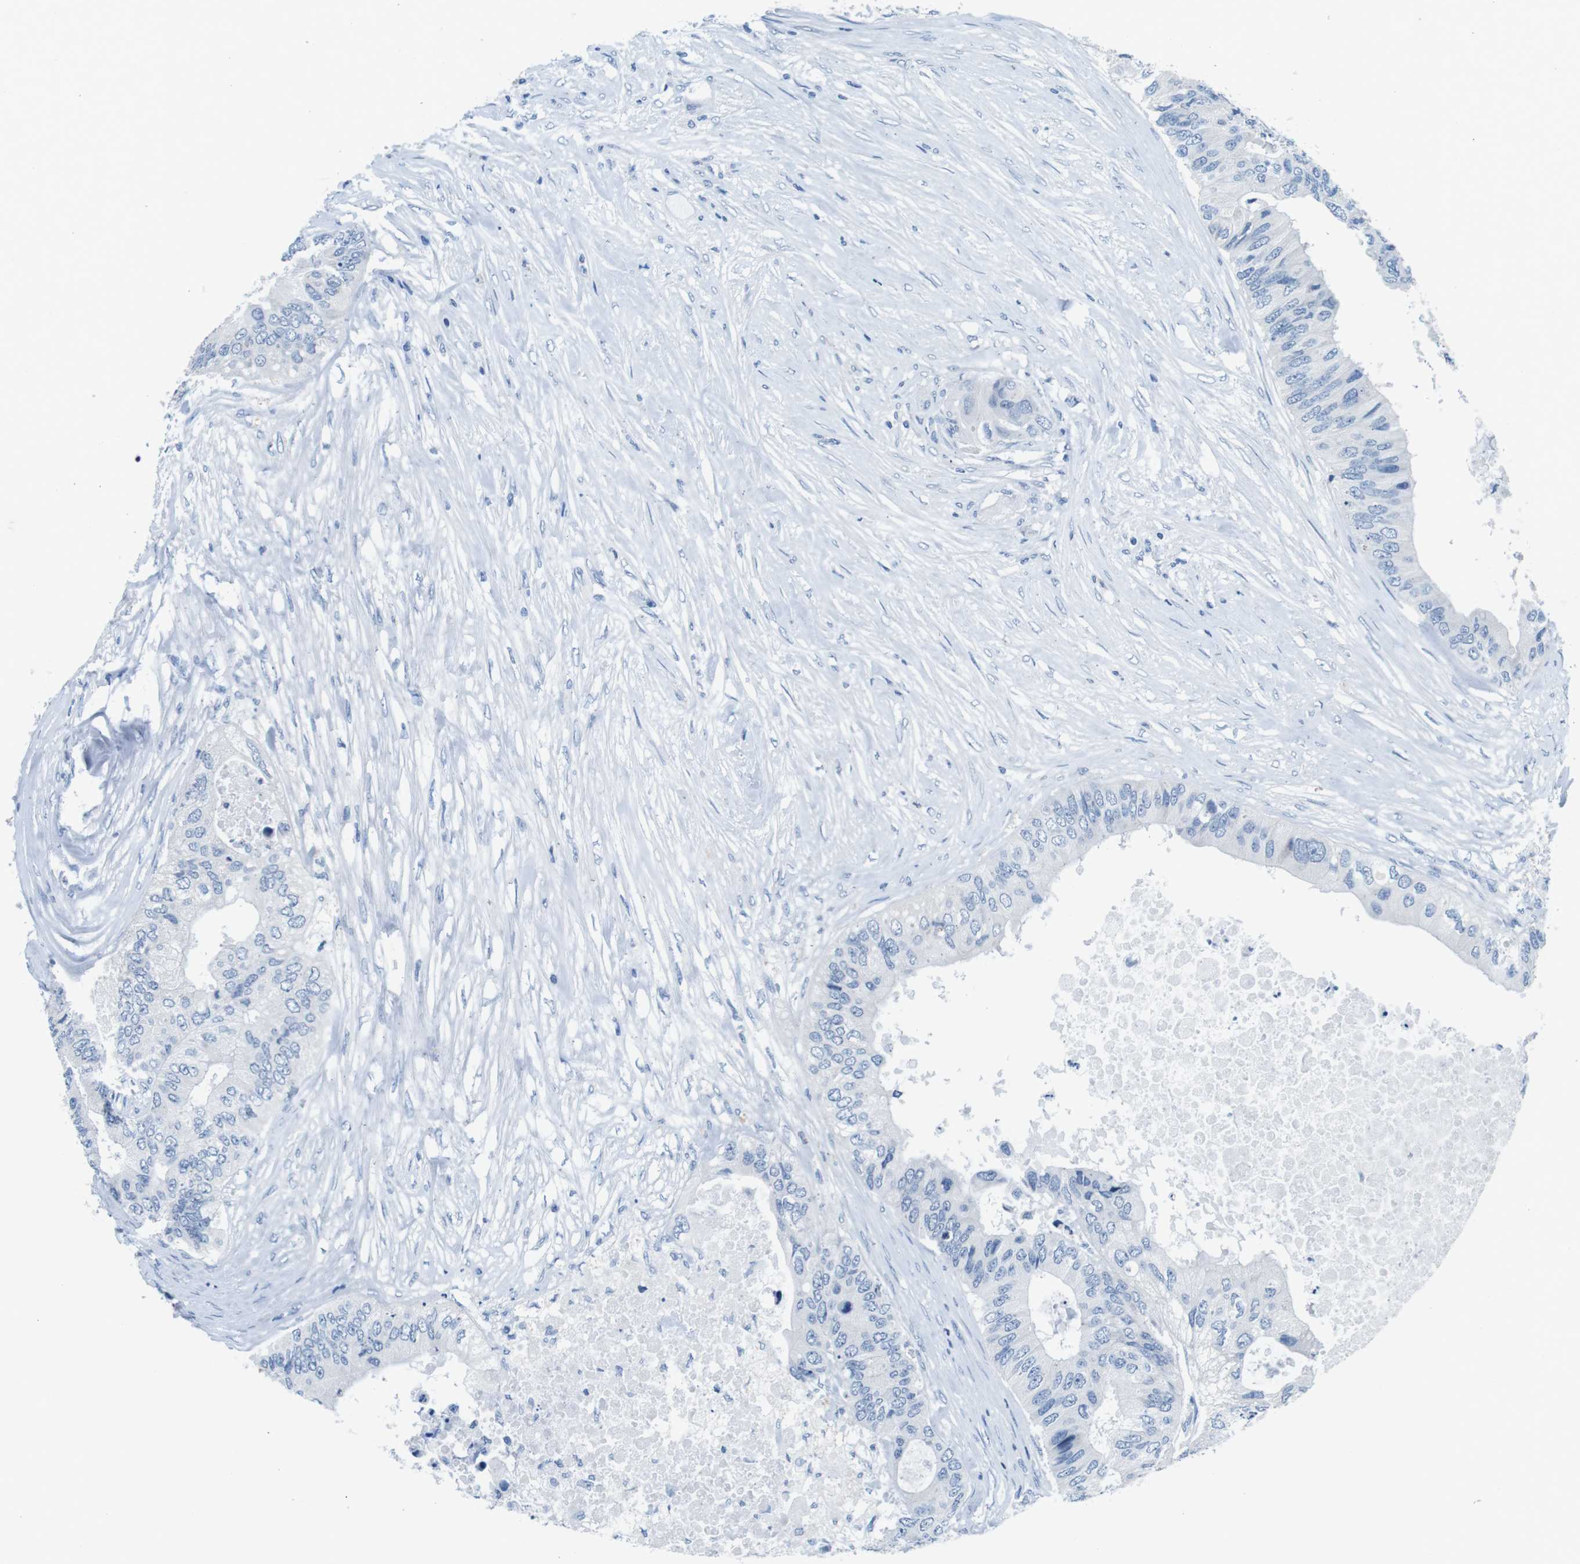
{"staining": {"intensity": "negative", "quantity": "none", "location": "none"}, "tissue": "colorectal cancer", "cell_type": "Tumor cells", "image_type": "cancer", "snomed": [{"axis": "morphology", "description": "Adenocarcinoma, NOS"}, {"axis": "topography", "description": "Colon"}], "caption": "This is an immunohistochemistry photomicrograph of human colorectal adenocarcinoma. There is no expression in tumor cells.", "gene": "IGHD", "patient": {"sex": "male", "age": 71}}